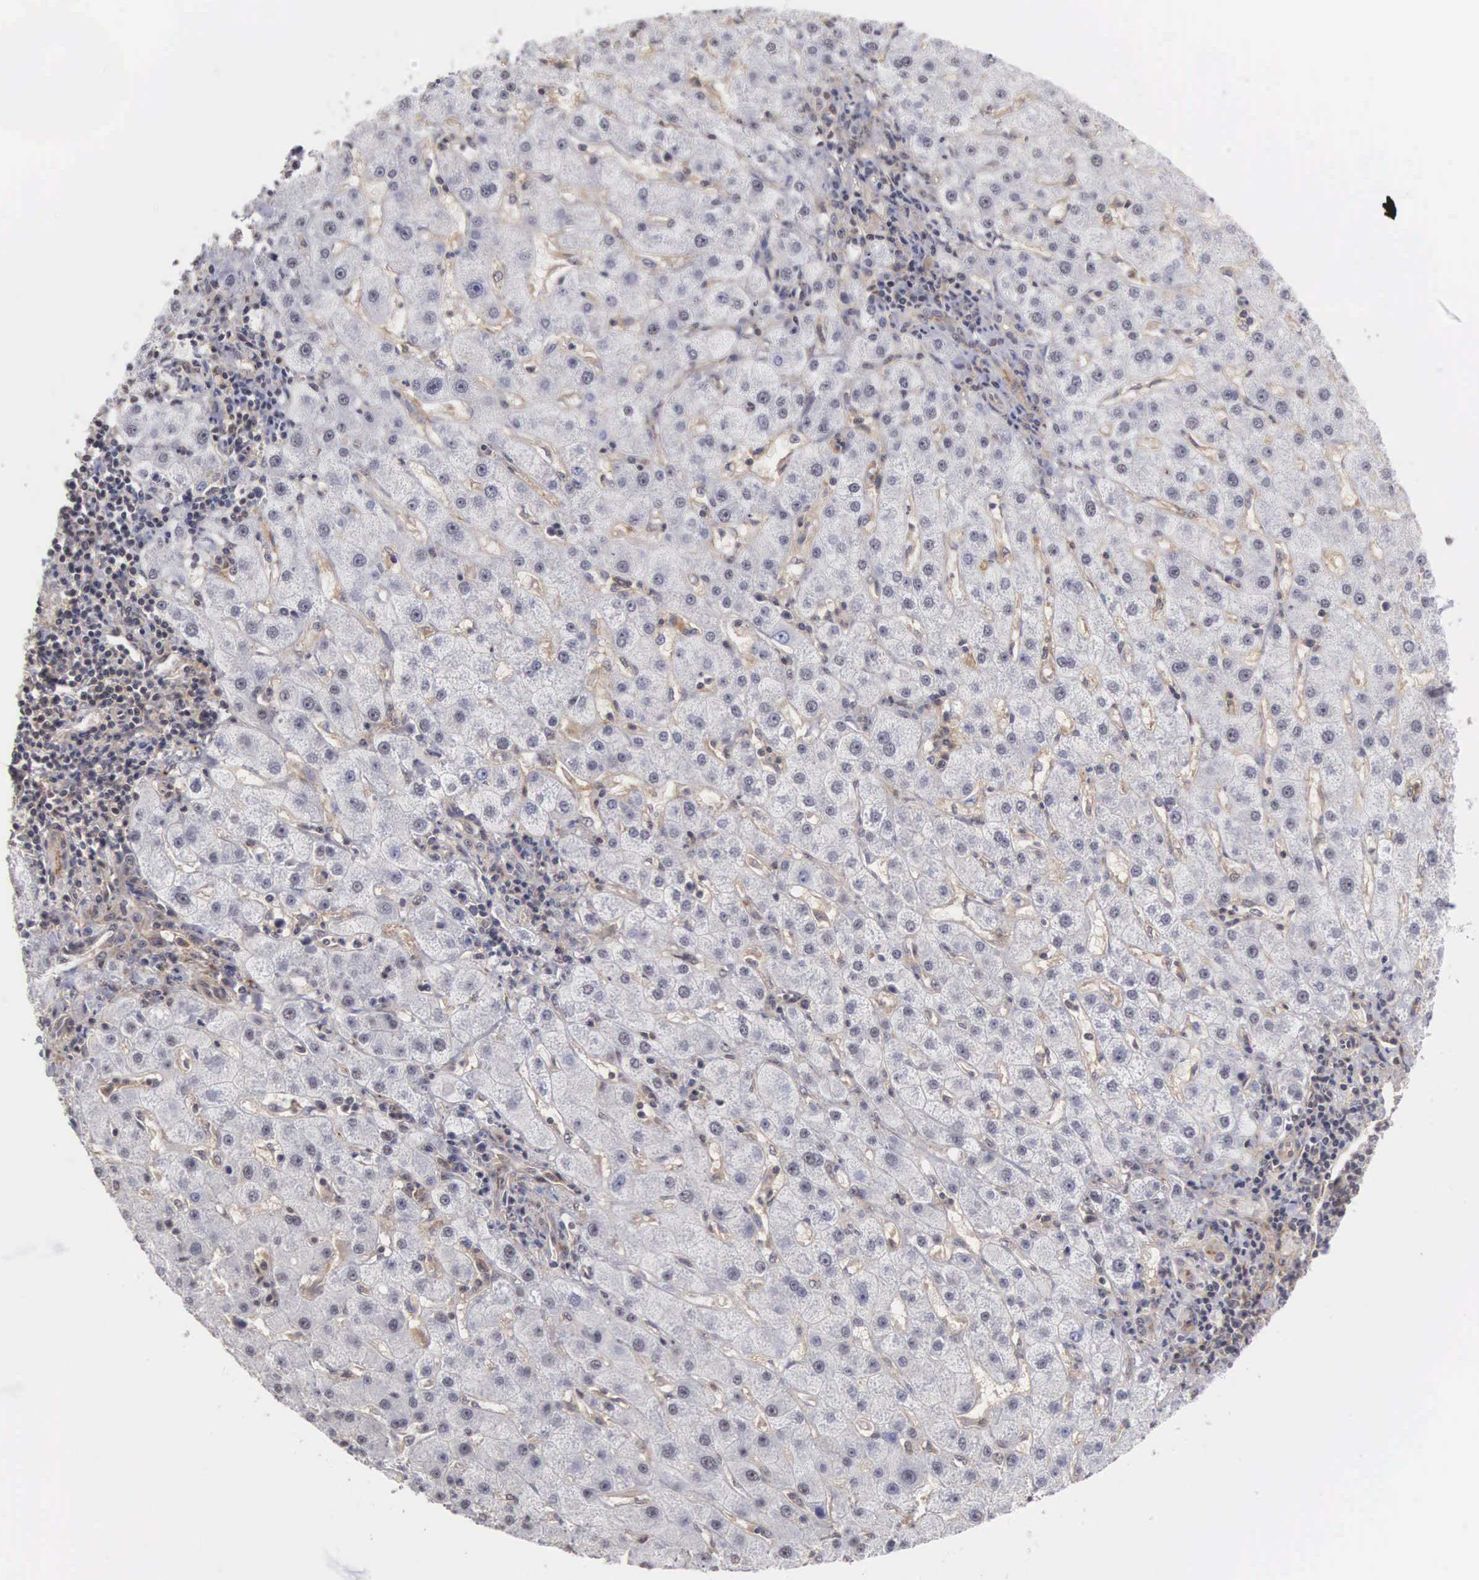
{"staining": {"intensity": "negative", "quantity": "none", "location": "none"}, "tissue": "liver cancer", "cell_type": "Tumor cells", "image_type": "cancer", "snomed": [{"axis": "morphology", "description": "Cholangiocarcinoma"}, {"axis": "topography", "description": "Liver"}], "caption": "Immunohistochemistry (IHC) of liver cancer (cholangiocarcinoma) displays no expression in tumor cells. (Brightfield microscopy of DAB (3,3'-diaminobenzidine) immunohistochemistry (IHC) at high magnification).", "gene": "NR4A2", "patient": {"sex": "female", "age": 79}}